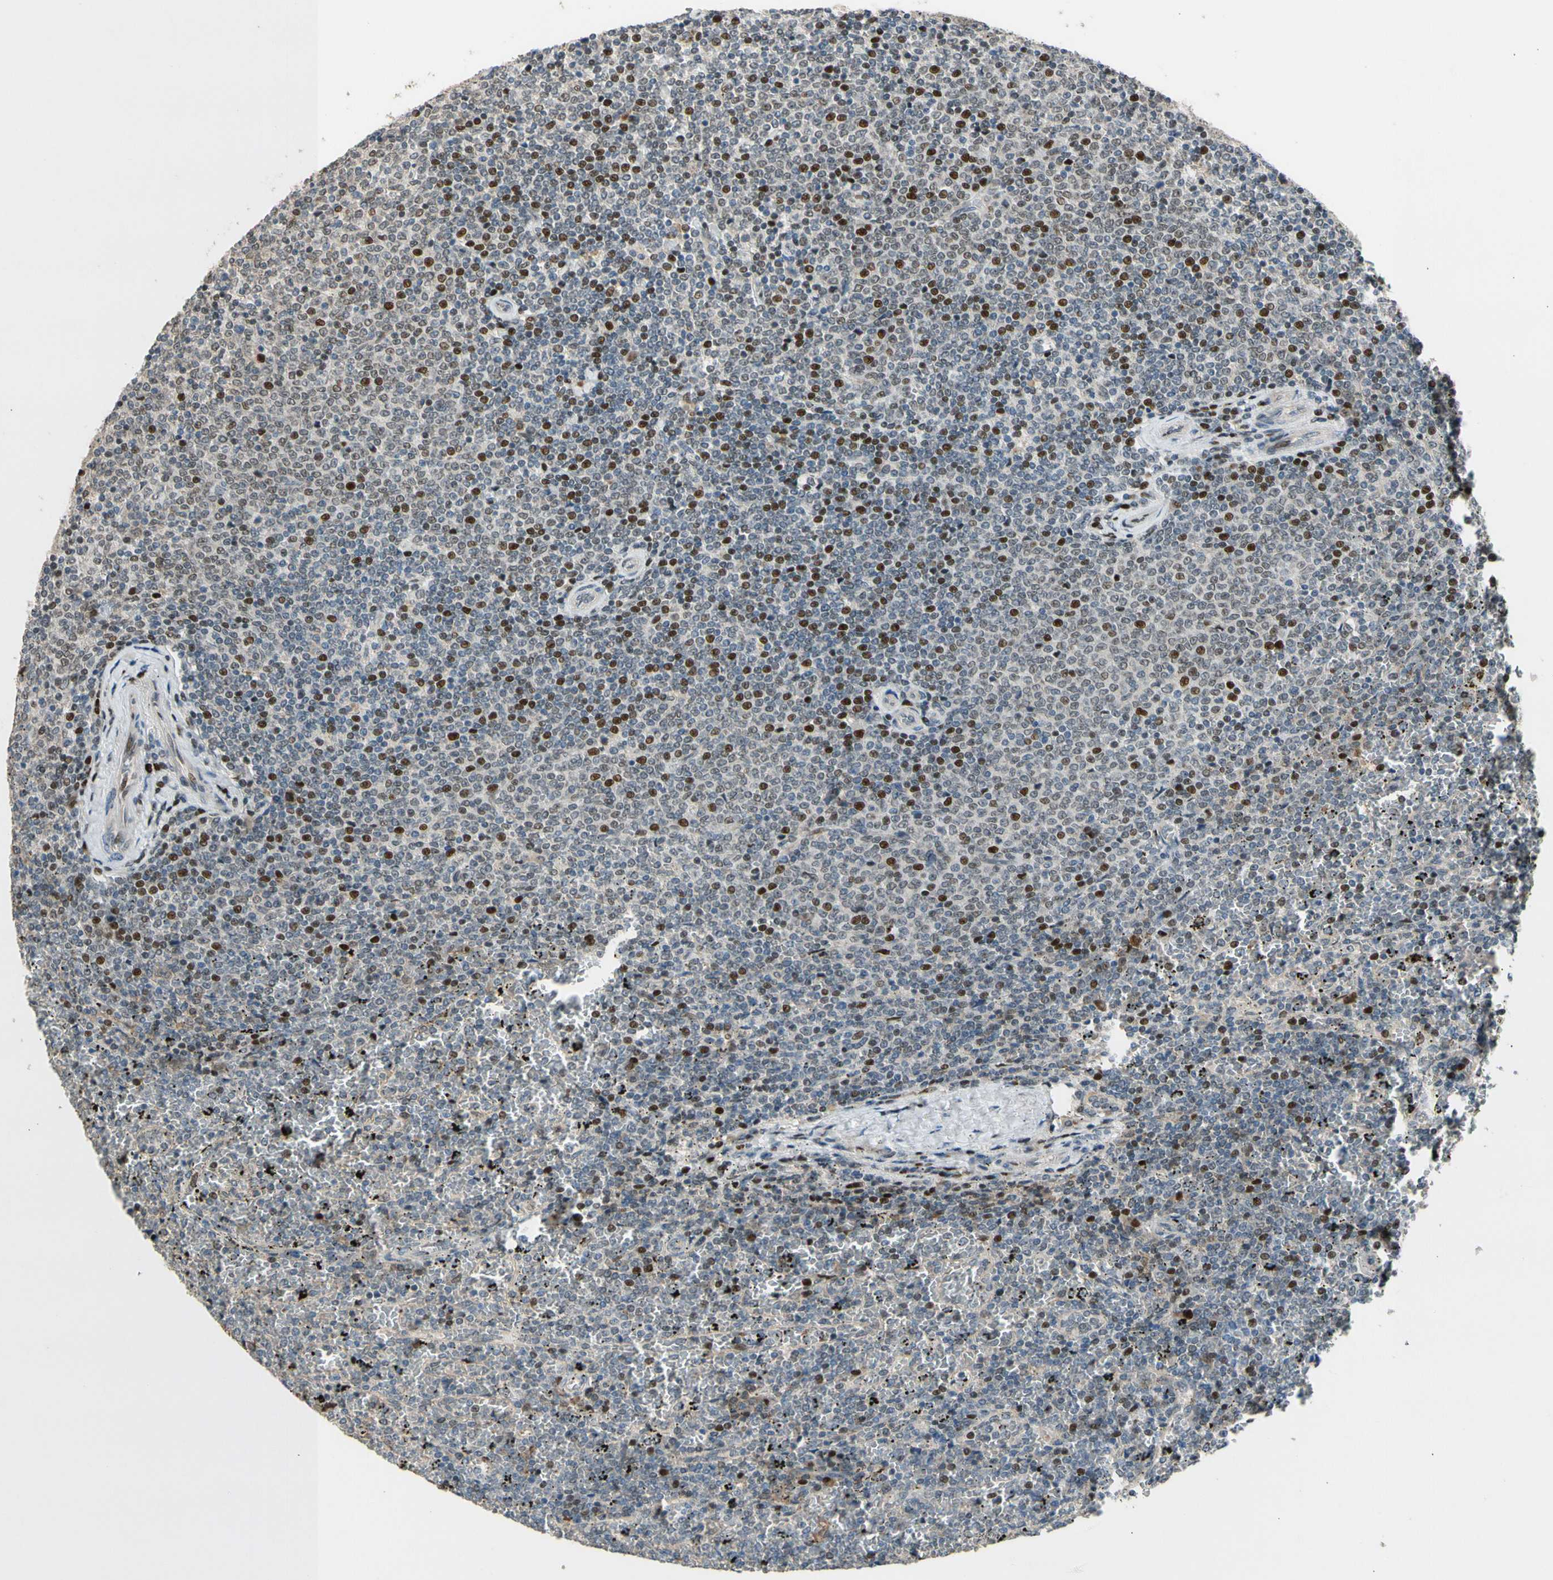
{"staining": {"intensity": "moderate", "quantity": "25%-75%", "location": "nuclear"}, "tissue": "lymphoma", "cell_type": "Tumor cells", "image_type": "cancer", "snomed": [{"axis": "morphology", "description": "Malignant lymphoma, non-Hodgkin's type, Low grade"}, {"axis": "topography", "description": "Spleen"}], "caption": "The image demonstrates immunohistochemical staining of lymphoma. There is moderate nuclear positivity is present in approximately 25%-75% of tumor cells.", "gene": "ZNF184", "patient": {"sex": "female", "age": 77}}